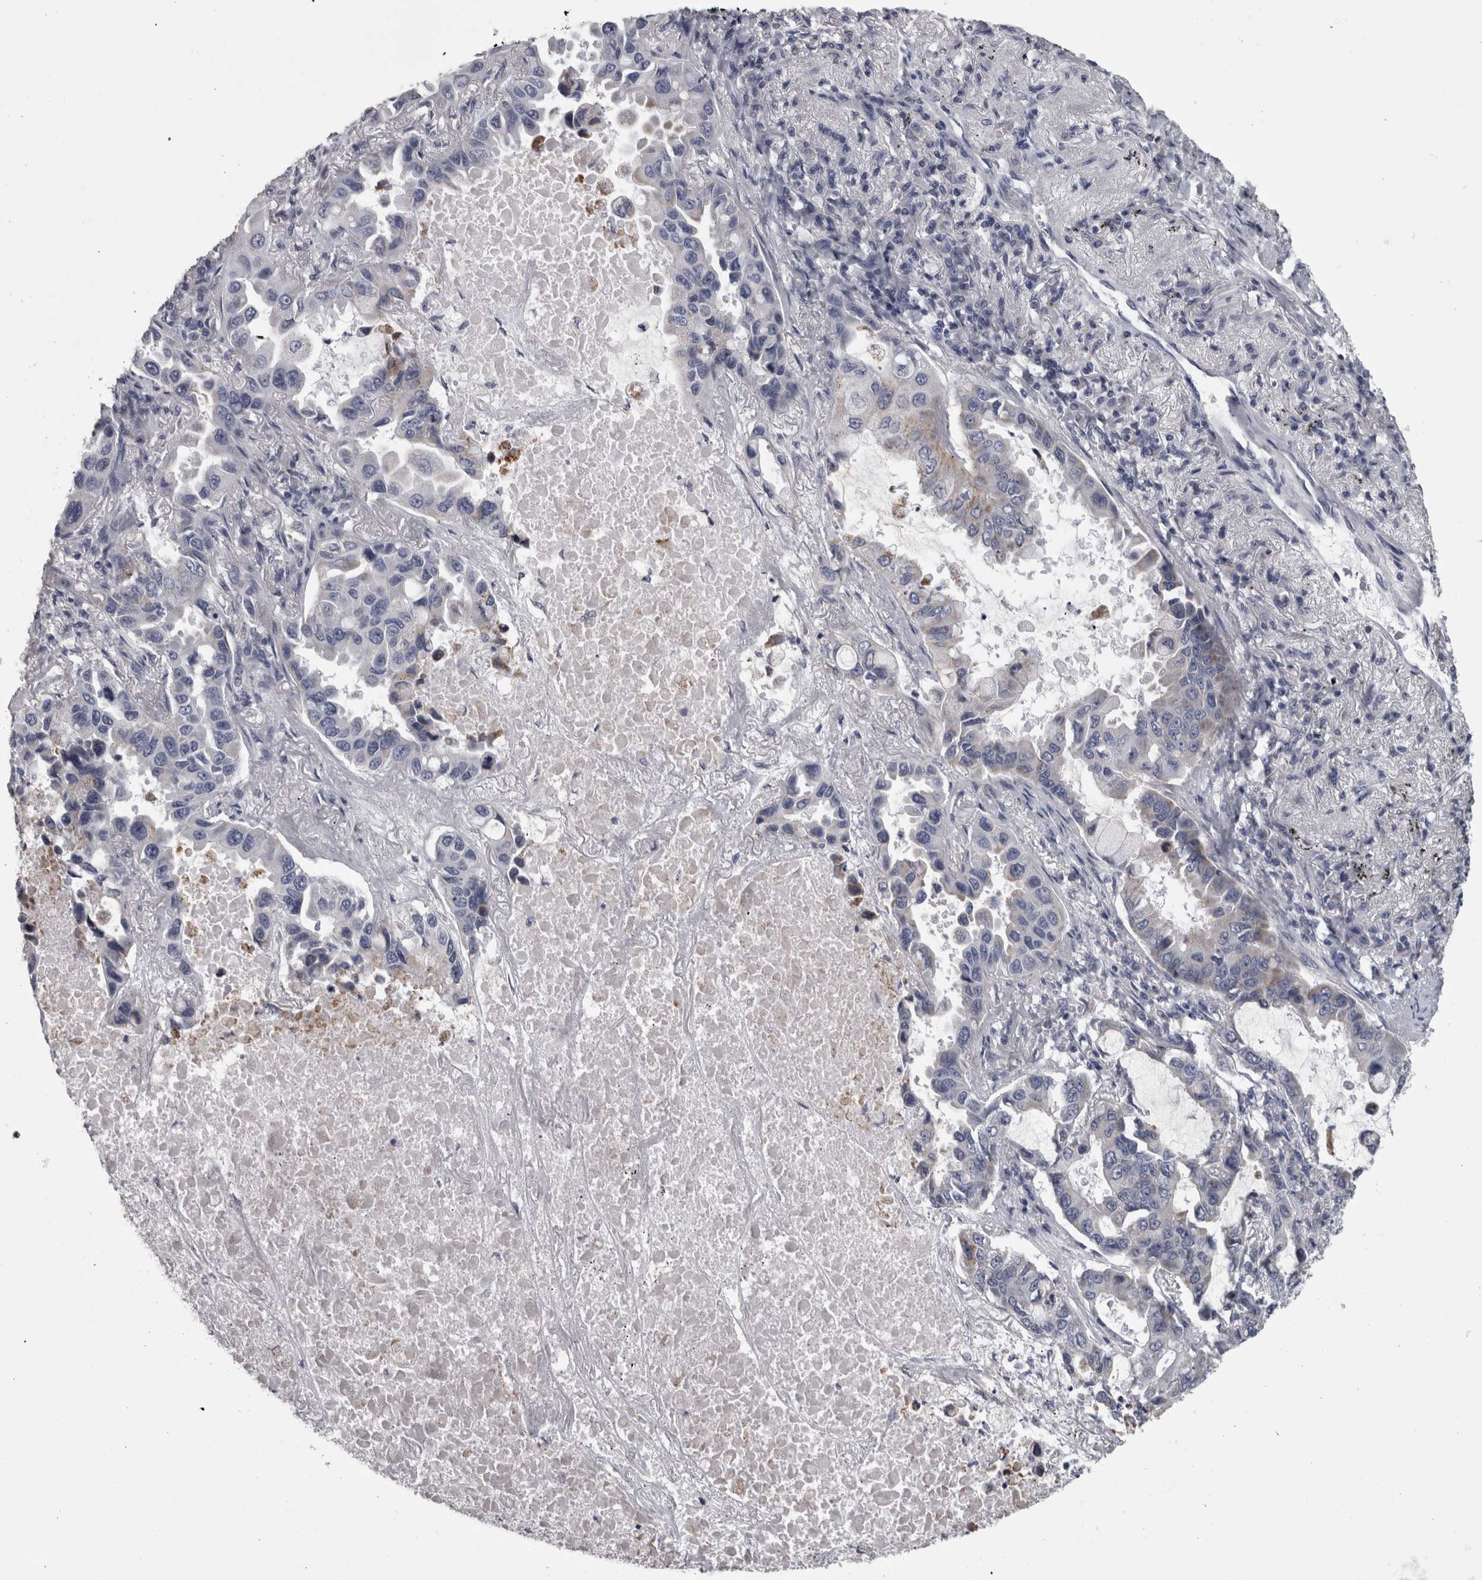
{"staining": {"intensity": "negative", "quantity": "none", "location": "none"}, "tissue": "lung cancer", "cell_type": "Tumor cells", "image_type": "cancer", "snomed": [{"axis": "morphology", "description": "Adenocarcinoma, NOS"}, {"axis": "topography", "description": "Lung"}], "caption": "Micrograph shows no protein positivity in tumor cells of lung adenocarcinoma tissue.", "gene": "DBT", "patient": {"sex": "male", "age": 64}}